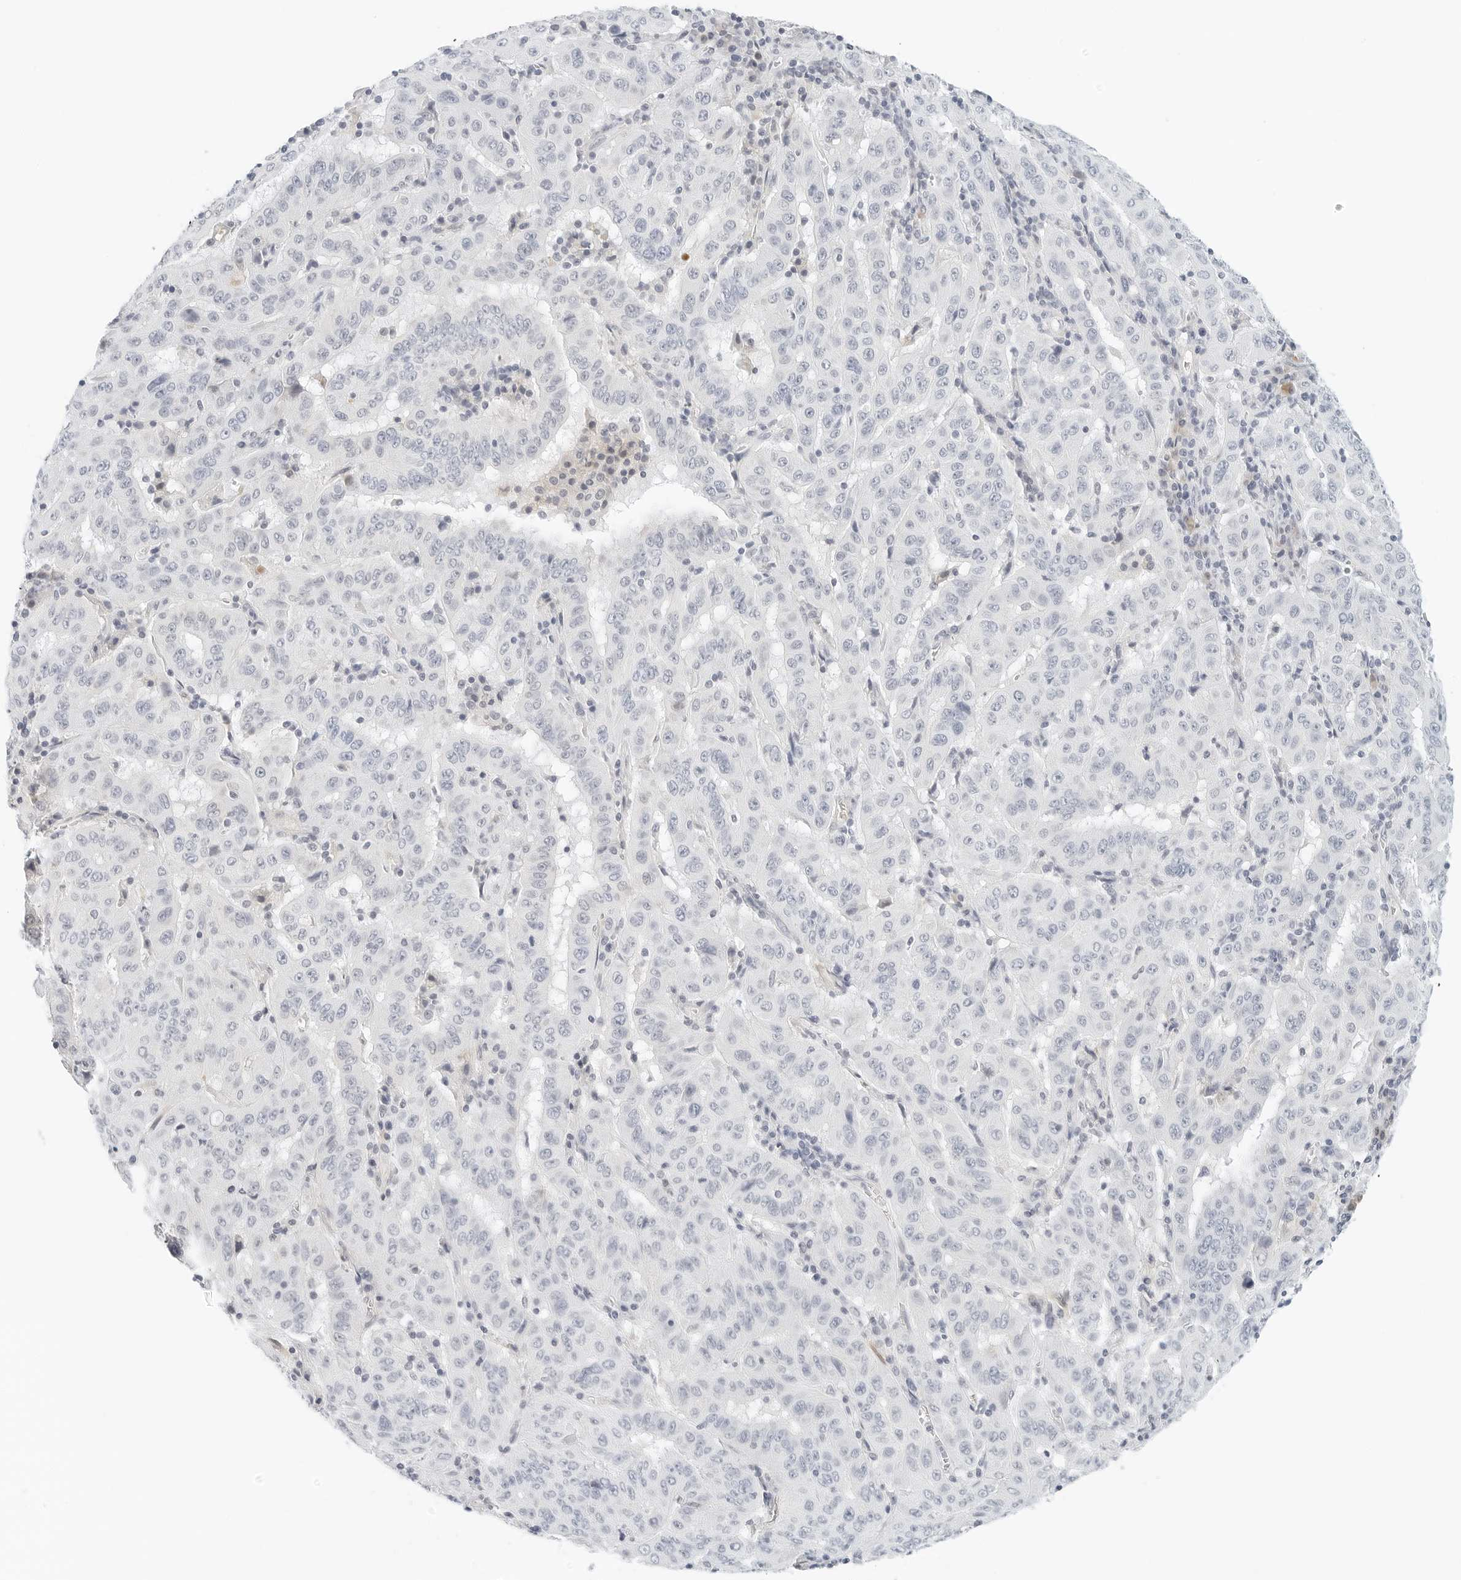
{"staining": {"intensity": "negative", "quantity": "none", "location": "none"}, "tissue": "pancreatic cancer", "cell_type": "Tumor cells", "image_type": "cancer", "snomed": [{"axis": "morphology", "description": "Adenocarcinoma, NOS"}, {"axis": "topography", "description": "Pancreas"}], "caption": "There is no significant staining in tumor cells of adenocarcinoma (pancreatic).", "gene": "PKDCC", "patient": {"sex": "male", "age": 63}}